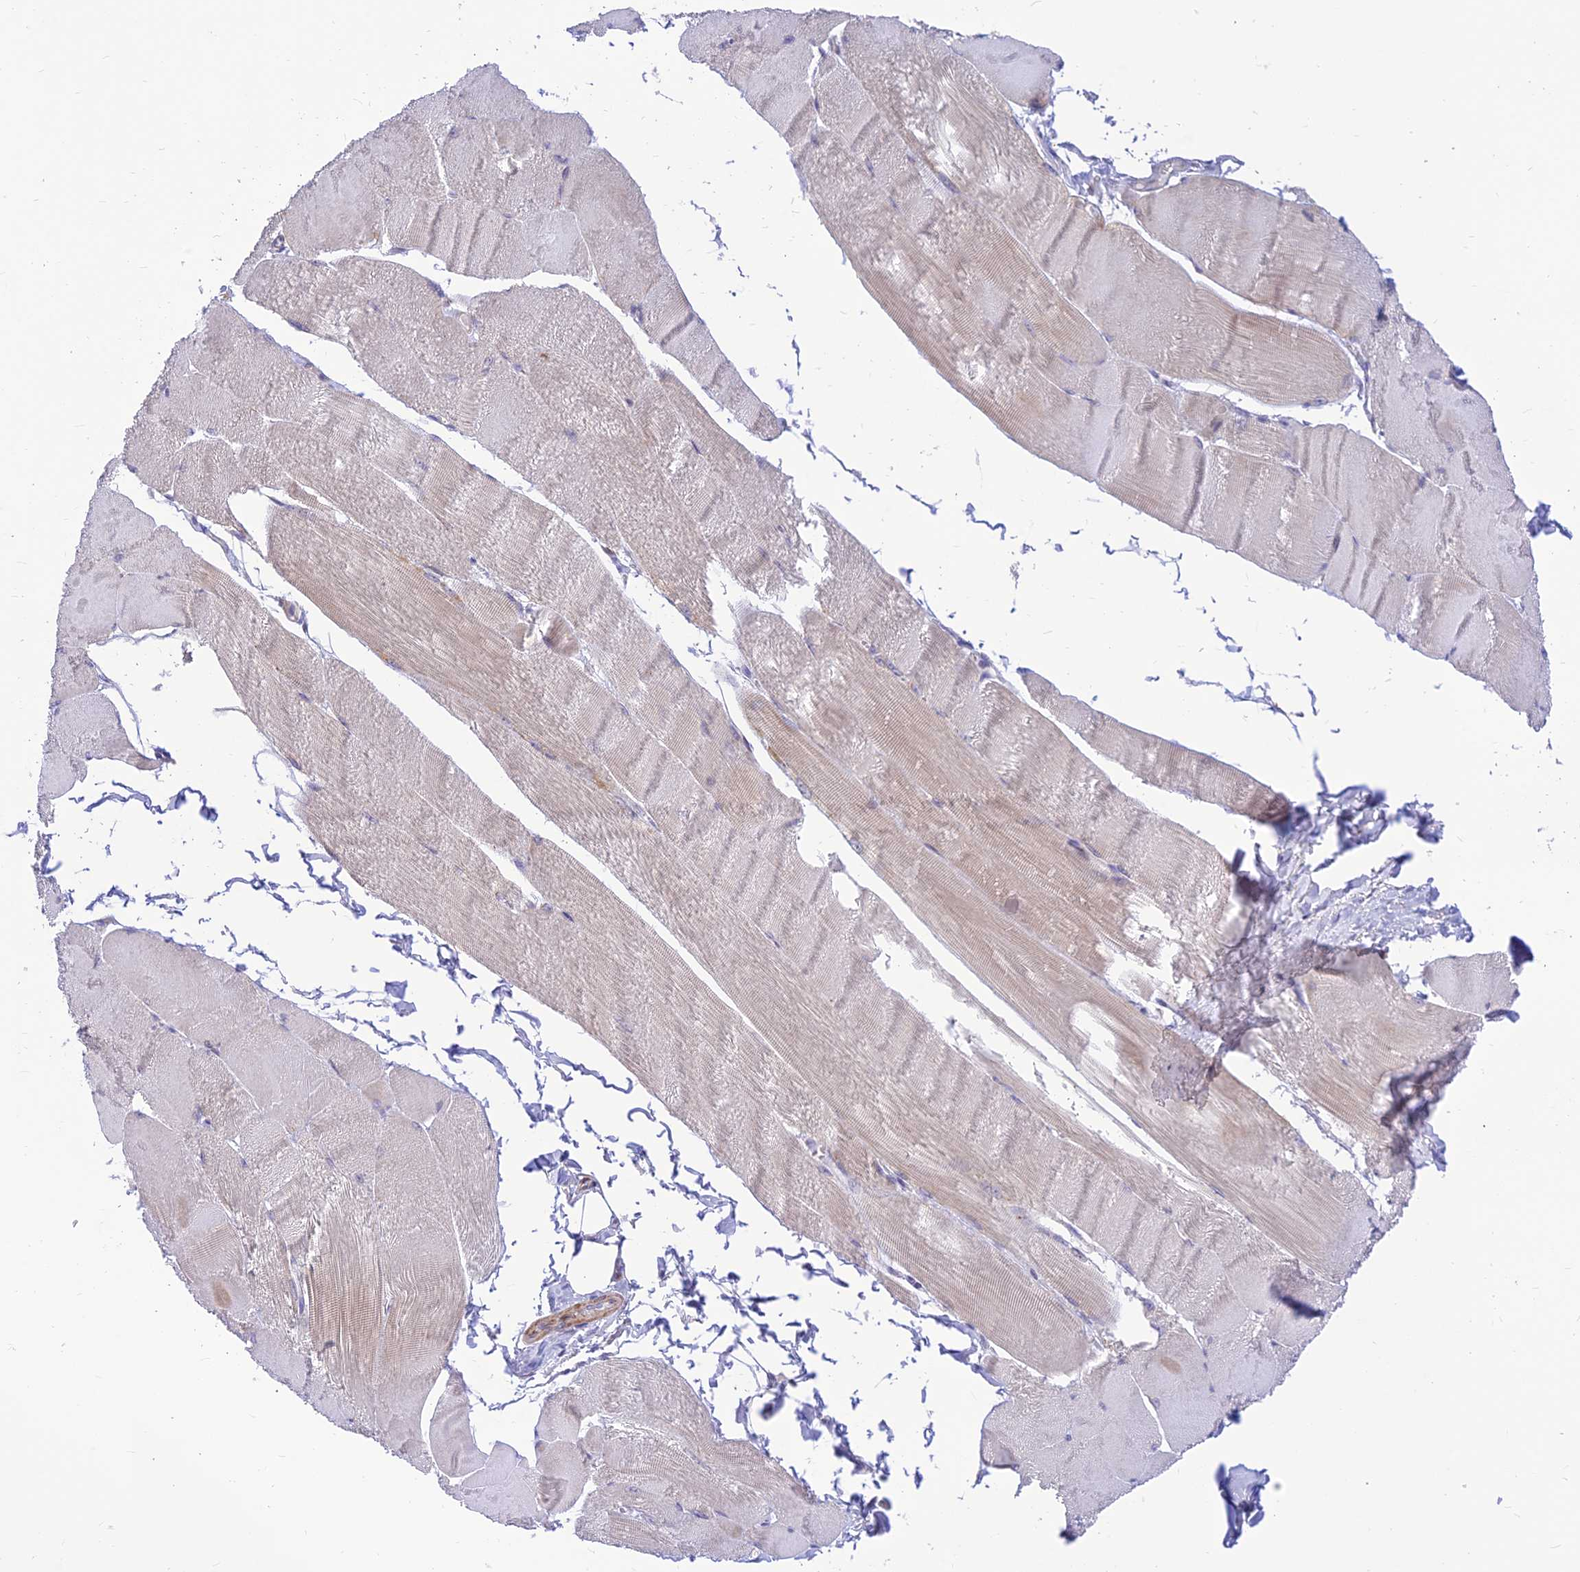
{"staining": {"intensity": "weak", "quantity": "<25%", "location": "cytoplasmic/membranous"}, "tissue": "skeletal muscle", "cell_type": "Myocytes", "image_type": "normal", "snomed": [{"axis": "morphology", "description": "Normal tissue, NOS"}, {"axis": "morphology", "description": "Basal cell carcinoma"}, {"axis": "topography", "description": "Skeletal muscle"}], "caption": "Myocytes are negative for brown protein staining in benign skeletal muscle.", "gene": "FAM186B", "patient": {"sex": "female", "age": 64}}